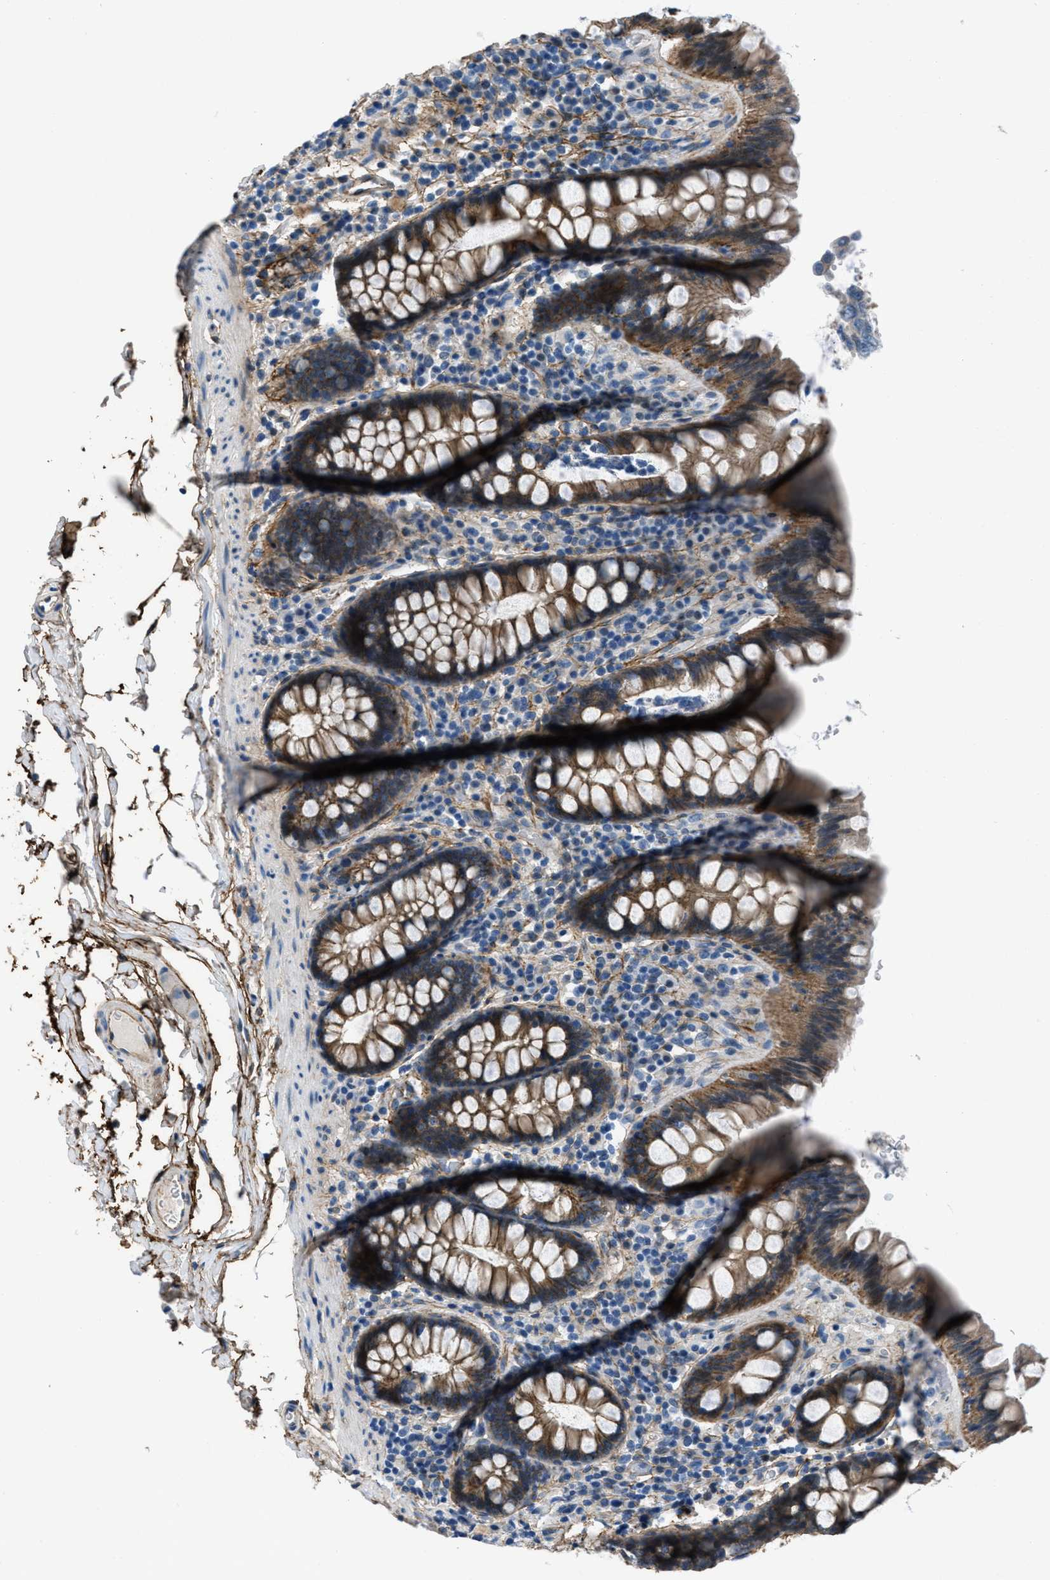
{"staining": {"intensity": "moderate", "quantity": ">75%", "location": "cytoplasmic/membranous"}, "tissue": "colon", "cell_type": "Endothelial cells", "image_type": "normal", "snomed": [{"axis": "morphology", "description": "Normal tissue, NOS"}, {"axis": "topography", "description": "Colon"}], "caption": "The histopathology image exhibits immunohistochemical staining of benign colon. There is moderate cytoplasmic/membranous positivity is appreciated in approximately >75% of endothelial cells. (DAB = brown stain, brightfield microscopy at high magnification).", "gene": "FBN1", "patient": {"sex": "female", "age": 80}}